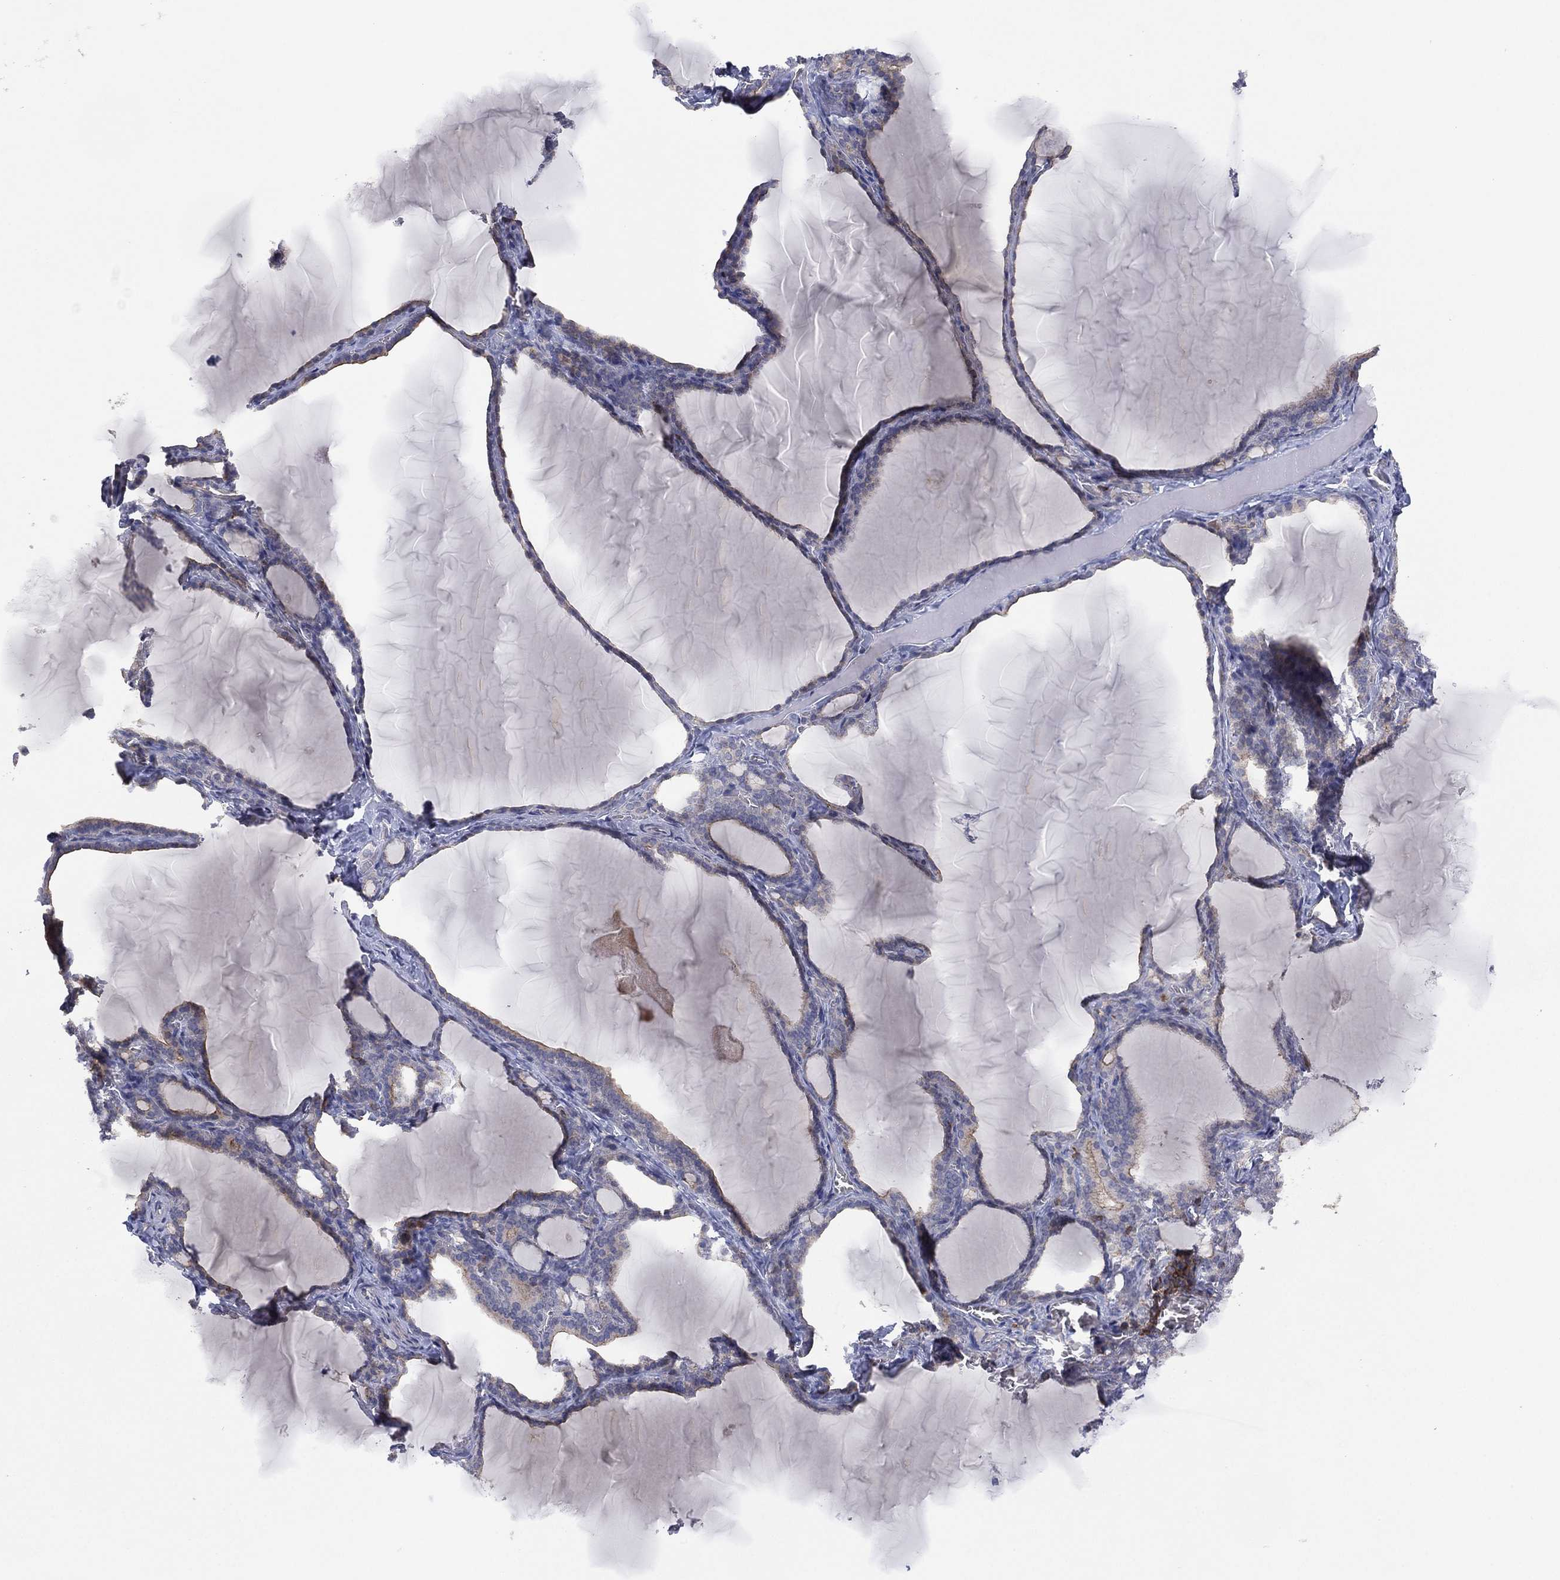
{"staining": {"intensity": "negative", "quantity": "none", "location": "none"}, "tissue": "thyroid gland", "cell_type": "Glandular cells", "image_type": "normal", "snomed": [{"axis": "morphology", "description": "Normal tissue, NOS"}, {"axis": "morphology", "description": "Hyperplasia, NOS"}, {"axis": "topography", "description": "Thyroid gland"}], "caption": "Photomicrograph shows no significant protein expression in glandular cells of unremarkable thyroid gland.", "gene": "DOCK8", "patient": {"sex": "female", "age": 27}}